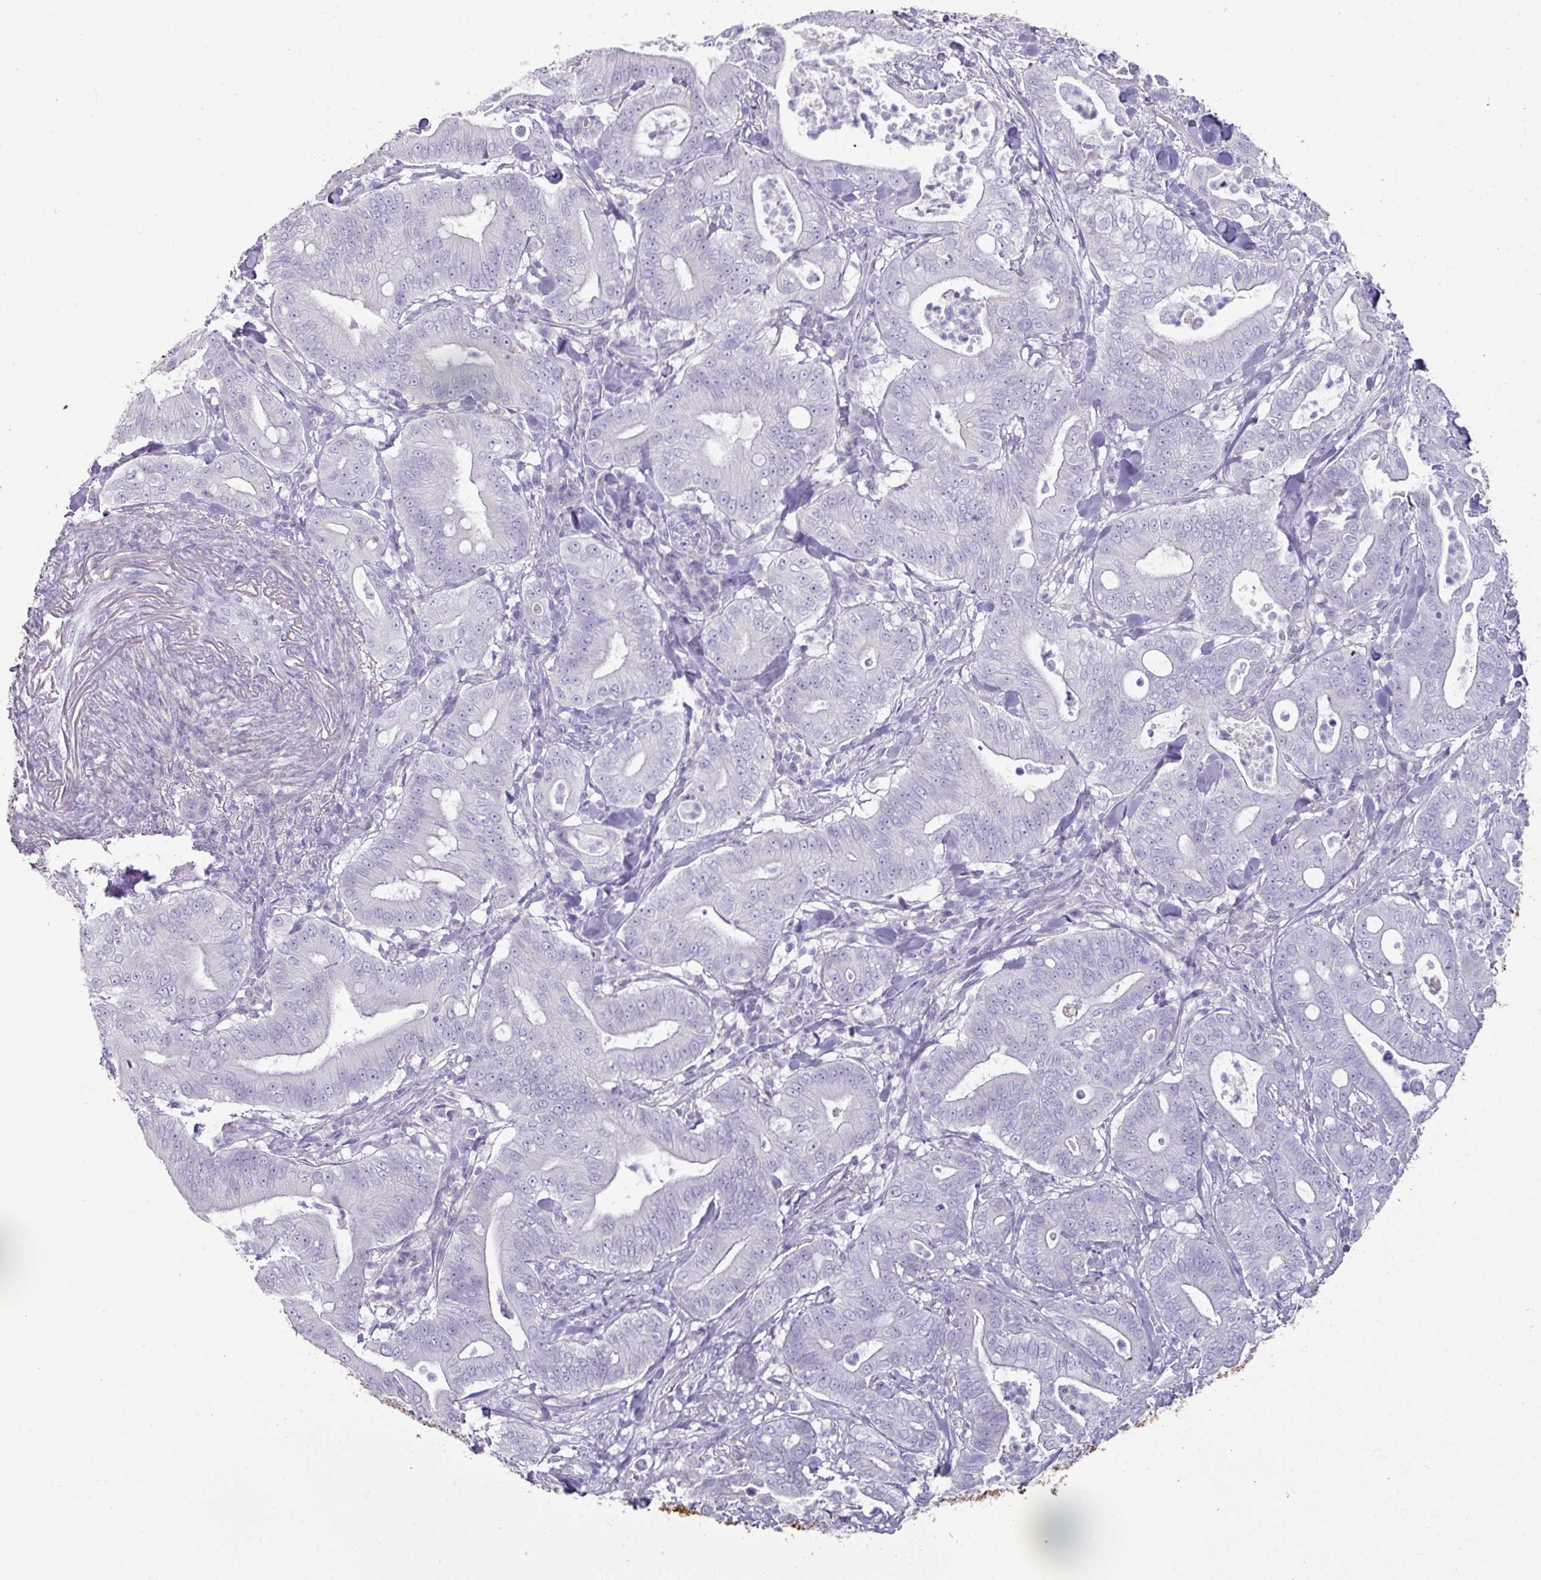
{"staining": {"intensity": "negative", "quantity": "none", "location": "none"}, "tissue": "pancreatic cancer", "cell_type": "Tumor cells", "image_type": "cancer", "snomed": [{"axis": "morphology", "description": "Adenocarcinoma, NOS"}, {"axis": "topography", "description": "Pancreas"}], "caption": "Protein analysis of pancreatic adenocarcinoma reveals no significant staining in tumor cells.", "gene": "GSTA3", "patient": {"sex": "male", "age": 71}}